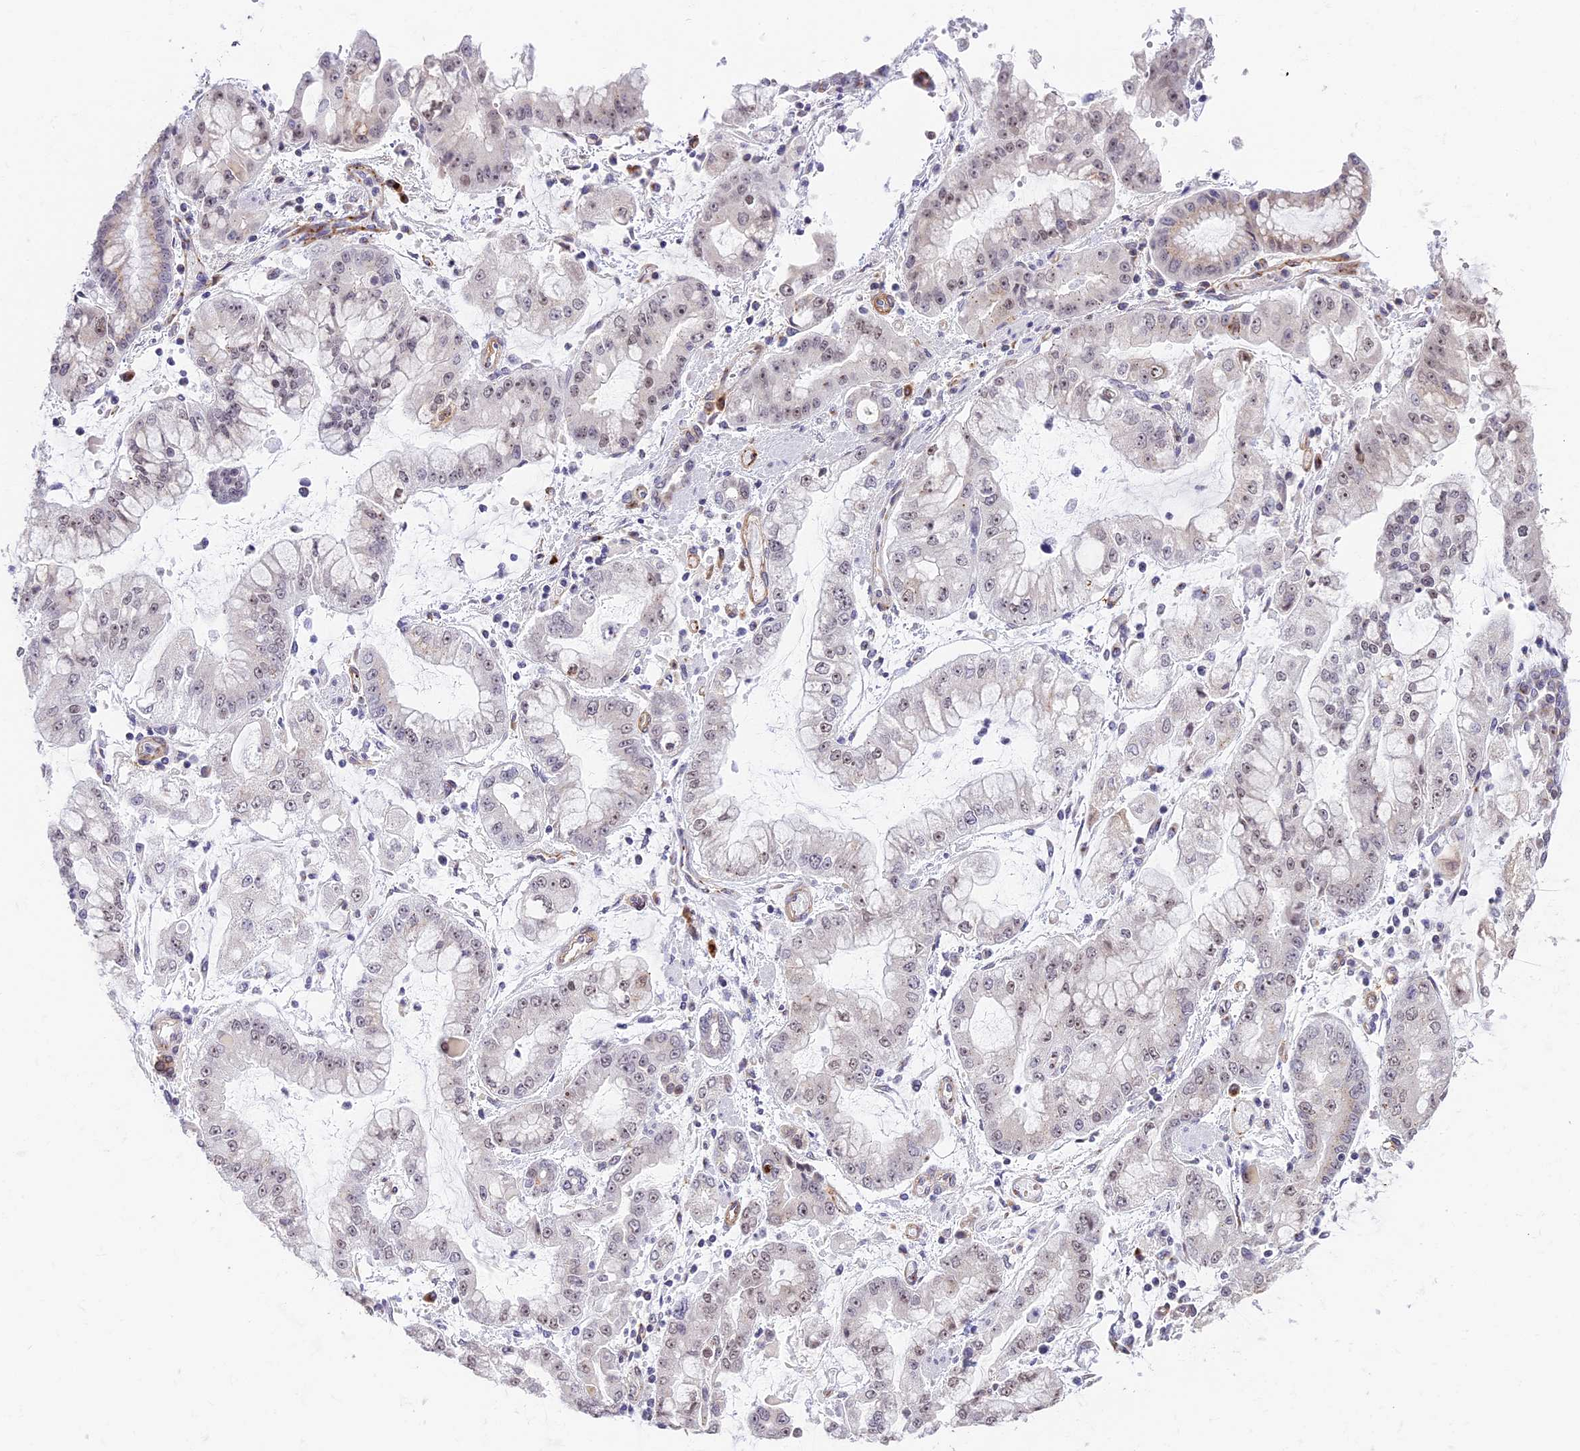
{"staining": {"intensity": "weak", "quantity": "<25%", "location": "nuclear"}, "tissue": "stomach cancer", "cell_type": "Tumor cells", "image_type": "cancer", "snomed": [{"axis": "morphology", "description": "Adenocarcinoma, NOS"}, {"axis": "topography", "description": "Stomach"}], "caption": "This is an immunohistochemistry image of human stomach cancer. There is no staining in tumor cells.", "gene": "HEATR5B", "patient": {"sex": "male", "age": 76}}